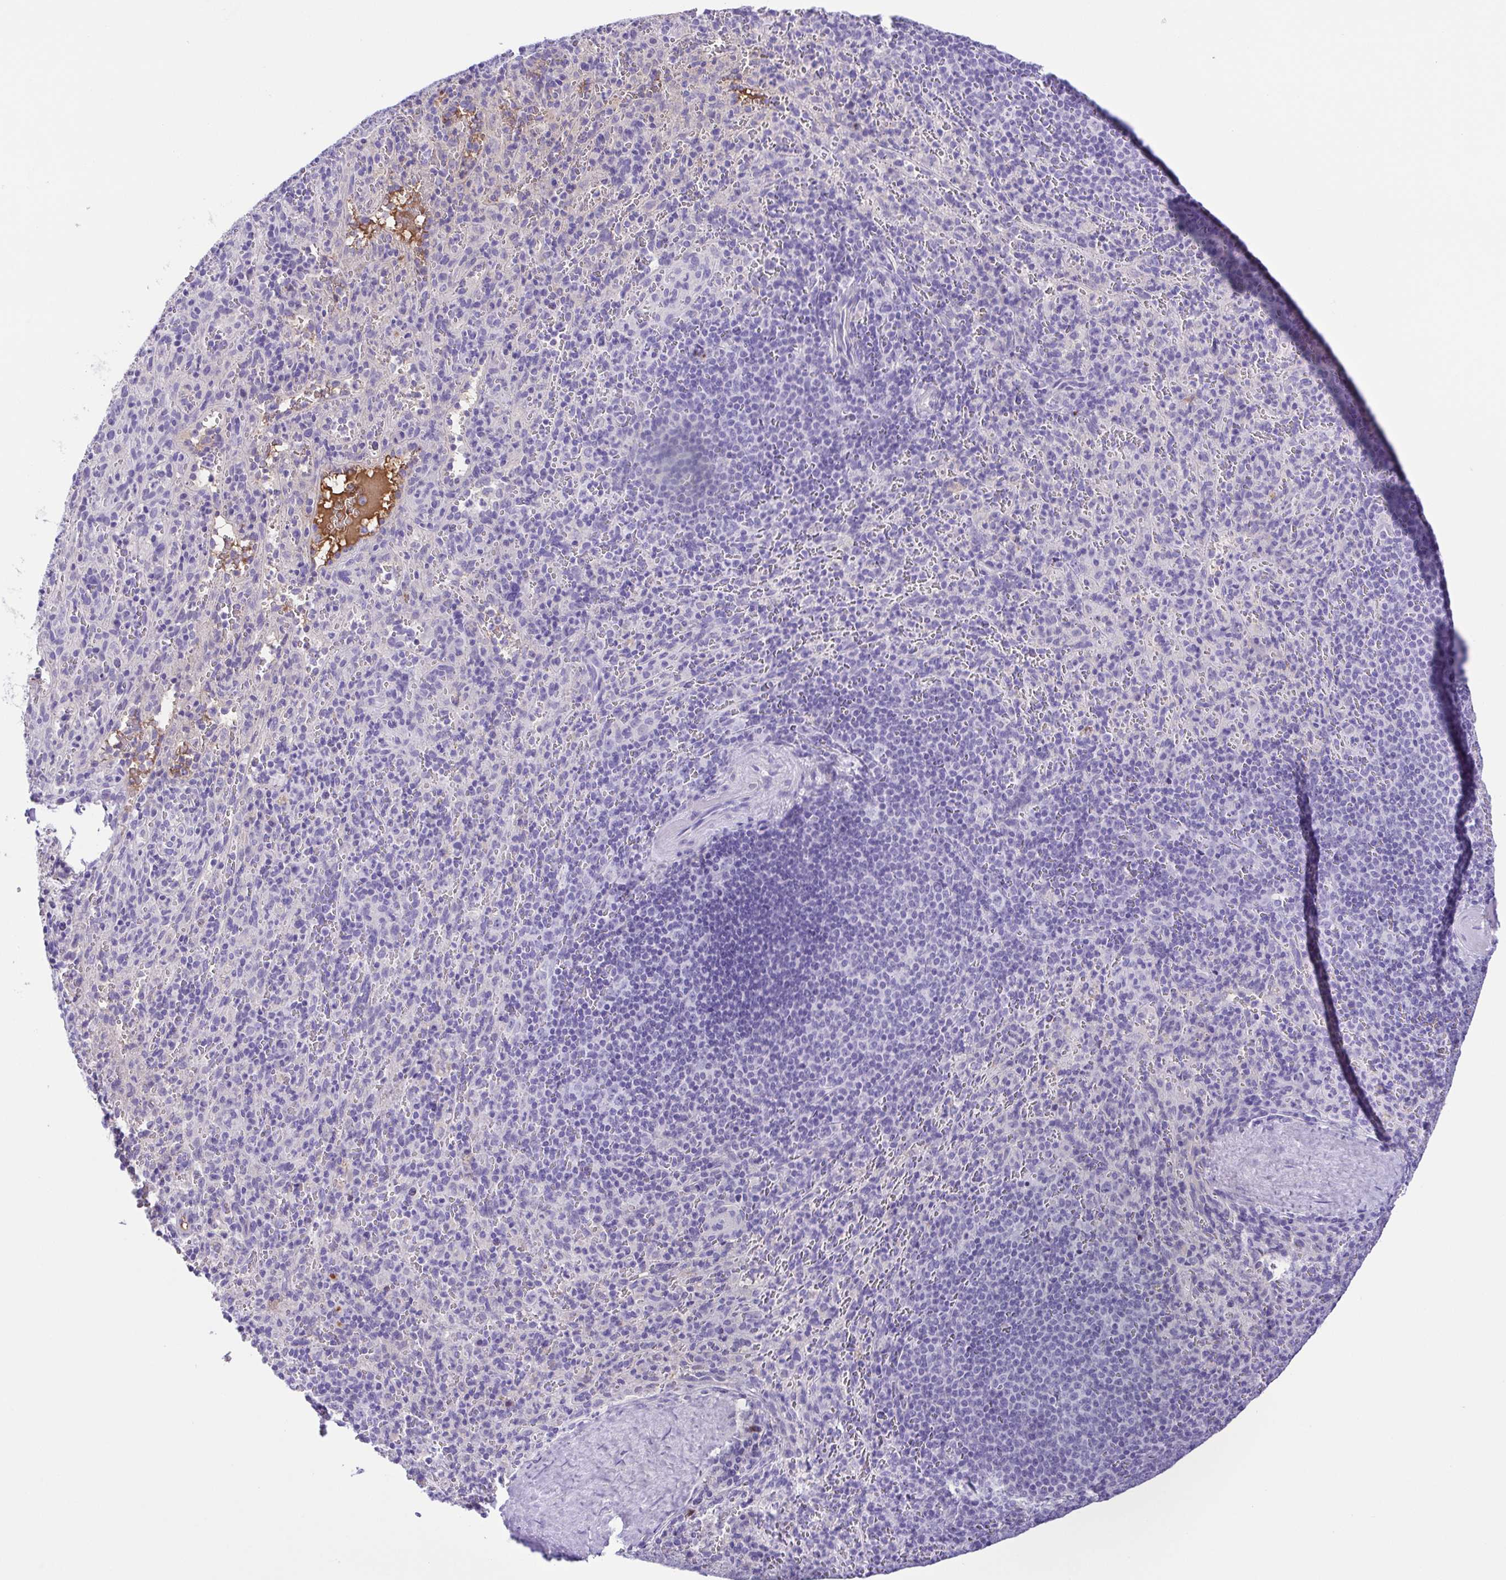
{"staining": {"intensity": "negative", "quantity": "none", "location": "none"}, "tissue": "spleen", "cell_type": "Cells in red pulp", "image_type": "normal", "snomed": [{"axis": "morphology", "description": "Normal tissue, NOS"}, {"axis": "topography", "description": "Spleen"}], "caption": "High power microscopy micrograph of an immunohistochemistry micrograph of normal spleen, revealing no significant staining in cells in red pulp. (IHC, brightfield microscopy, high magnification).", "gene": "IGFL1", "patient": {"sex": "male", "age": 57}}